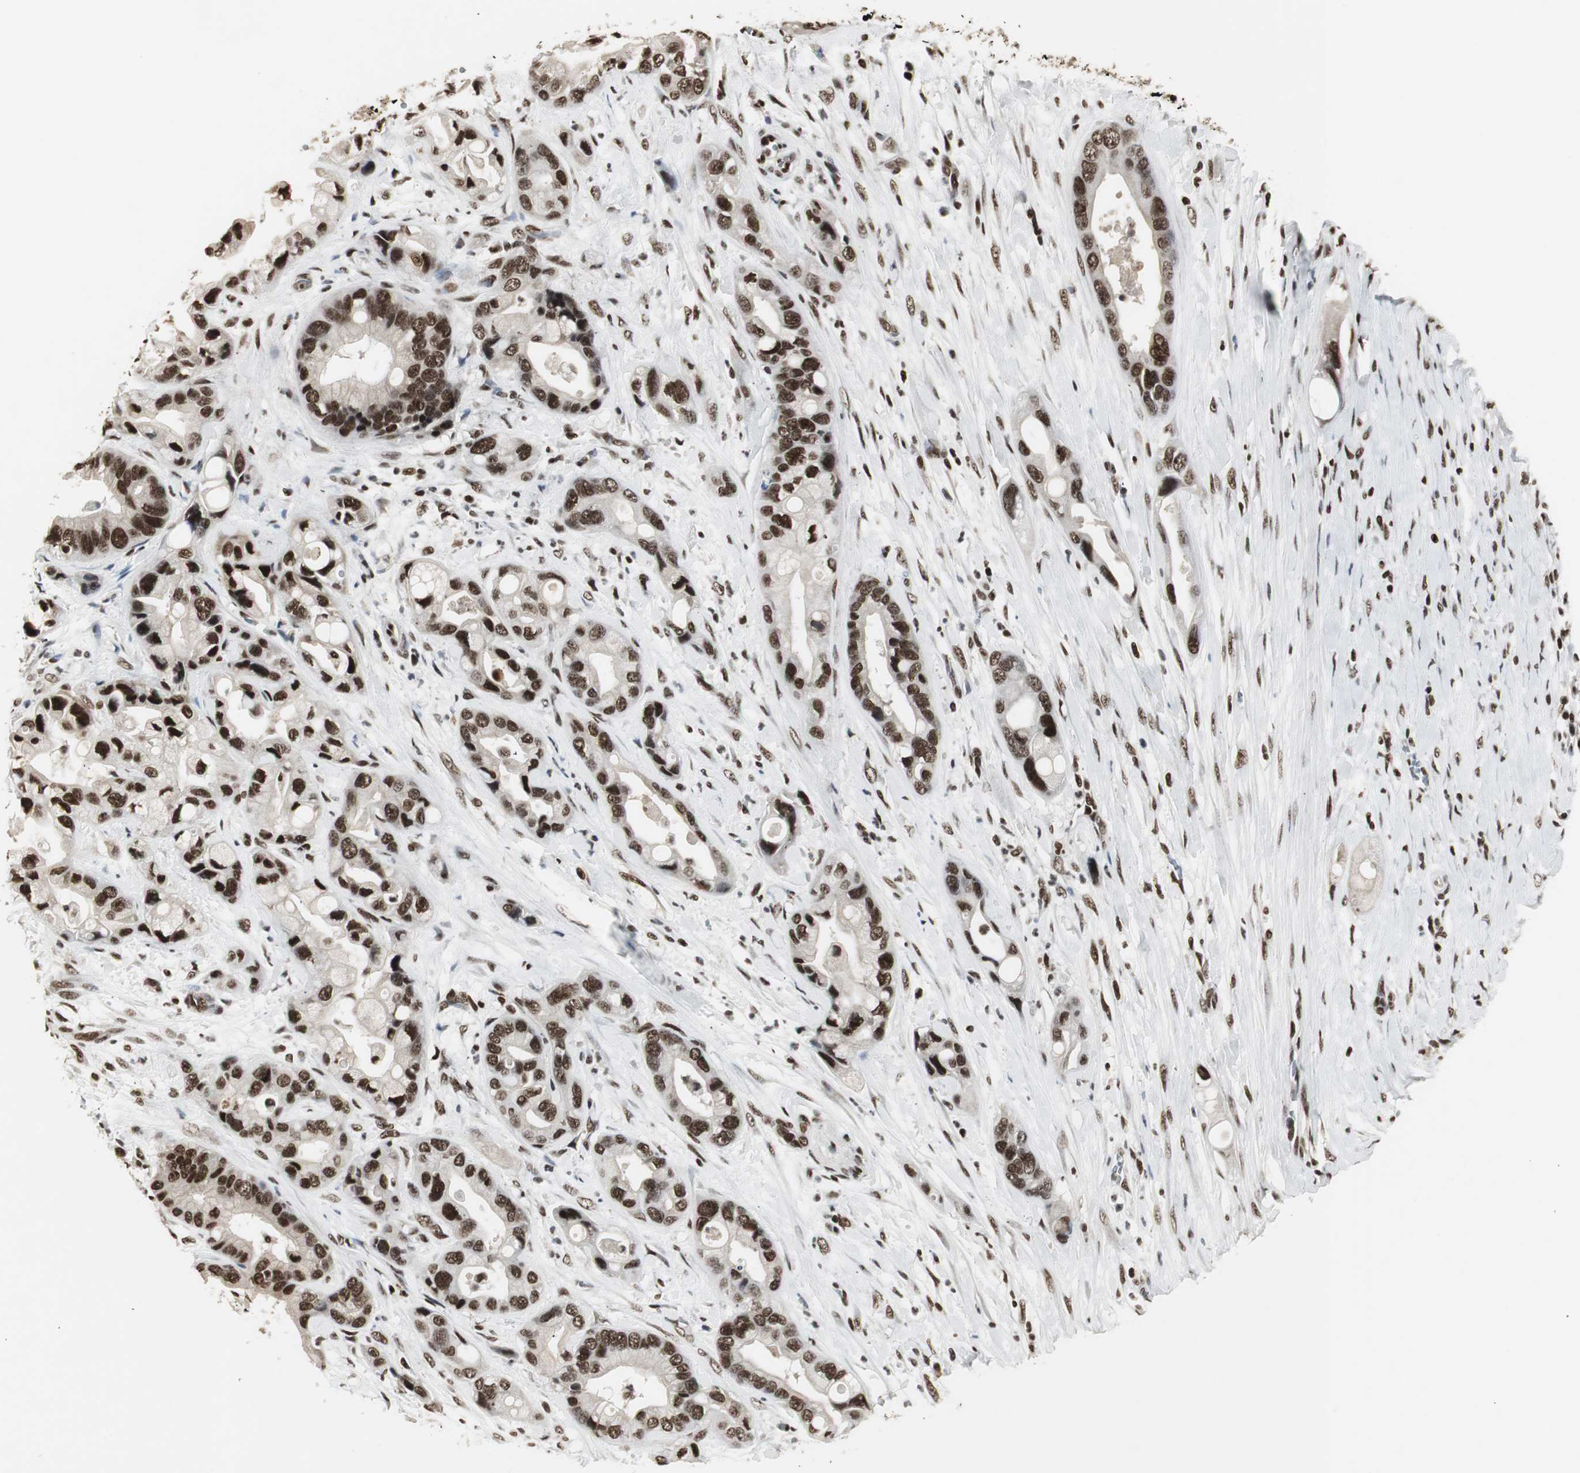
{"staining": {"intensity": "strong", "quantity": ">75%", "location": "nuclear"}, "tissue": "pancreatic cancer", "cell_type": "Tumor cells", "image_type": "cancer", "snomed": [{"axis": "morphology", "description": "Adenocarcinoma, NOS"}, {"axis": "topography", "description": "Pancreas"}], "caption": "Pancreatic cancer stained with a protein marker reveals strong staining in tumor cells.", "gene": "PARN", "patient": {"sex": "female", "age": 77}}